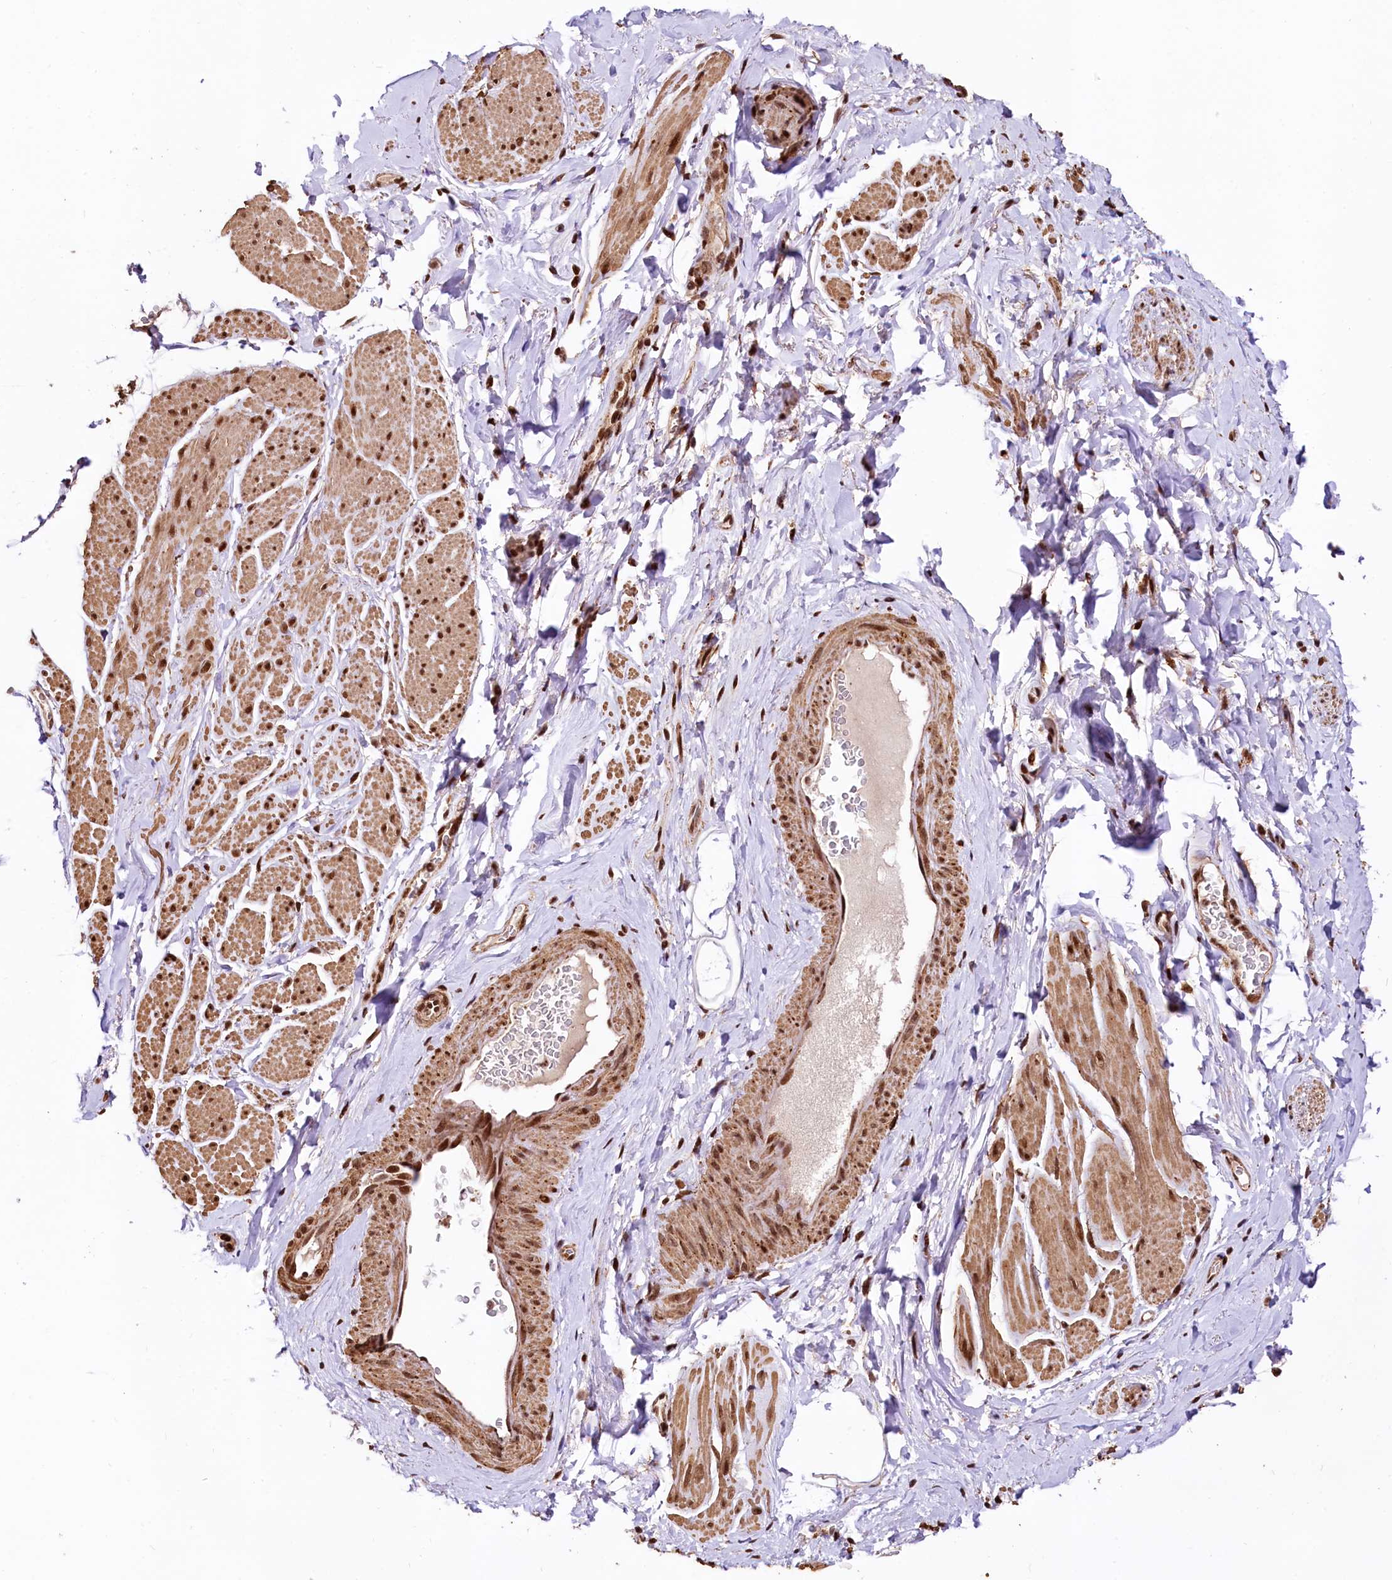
{"staining": {"intensity": "moderate", "quantity": ">75%", "location": "cytoplasmic/membranous,nuclear"}, "tissue": "smooth muscle", "cell_type": "Smooth muscle cells", "image_type": "normal", "snomed": [{"axis": "morphology", "description": "Normal tissue, NOS"}, {"axis": "topography", "description": "Smooth muscle"}, {"axis": "topography", "description": "Peripheral nerve tissue"}], "caption": "Smooth muscle stained with DAB IHC displays medium levels of moderate cytoplasmic/membranous,nuclear staining in about >75% of smooth muscle cells. The protein is shown in brown color, while the nuclei are stained blue.", "gene": "PDS5B", "patient": {"sex": "male", "age": 69}}